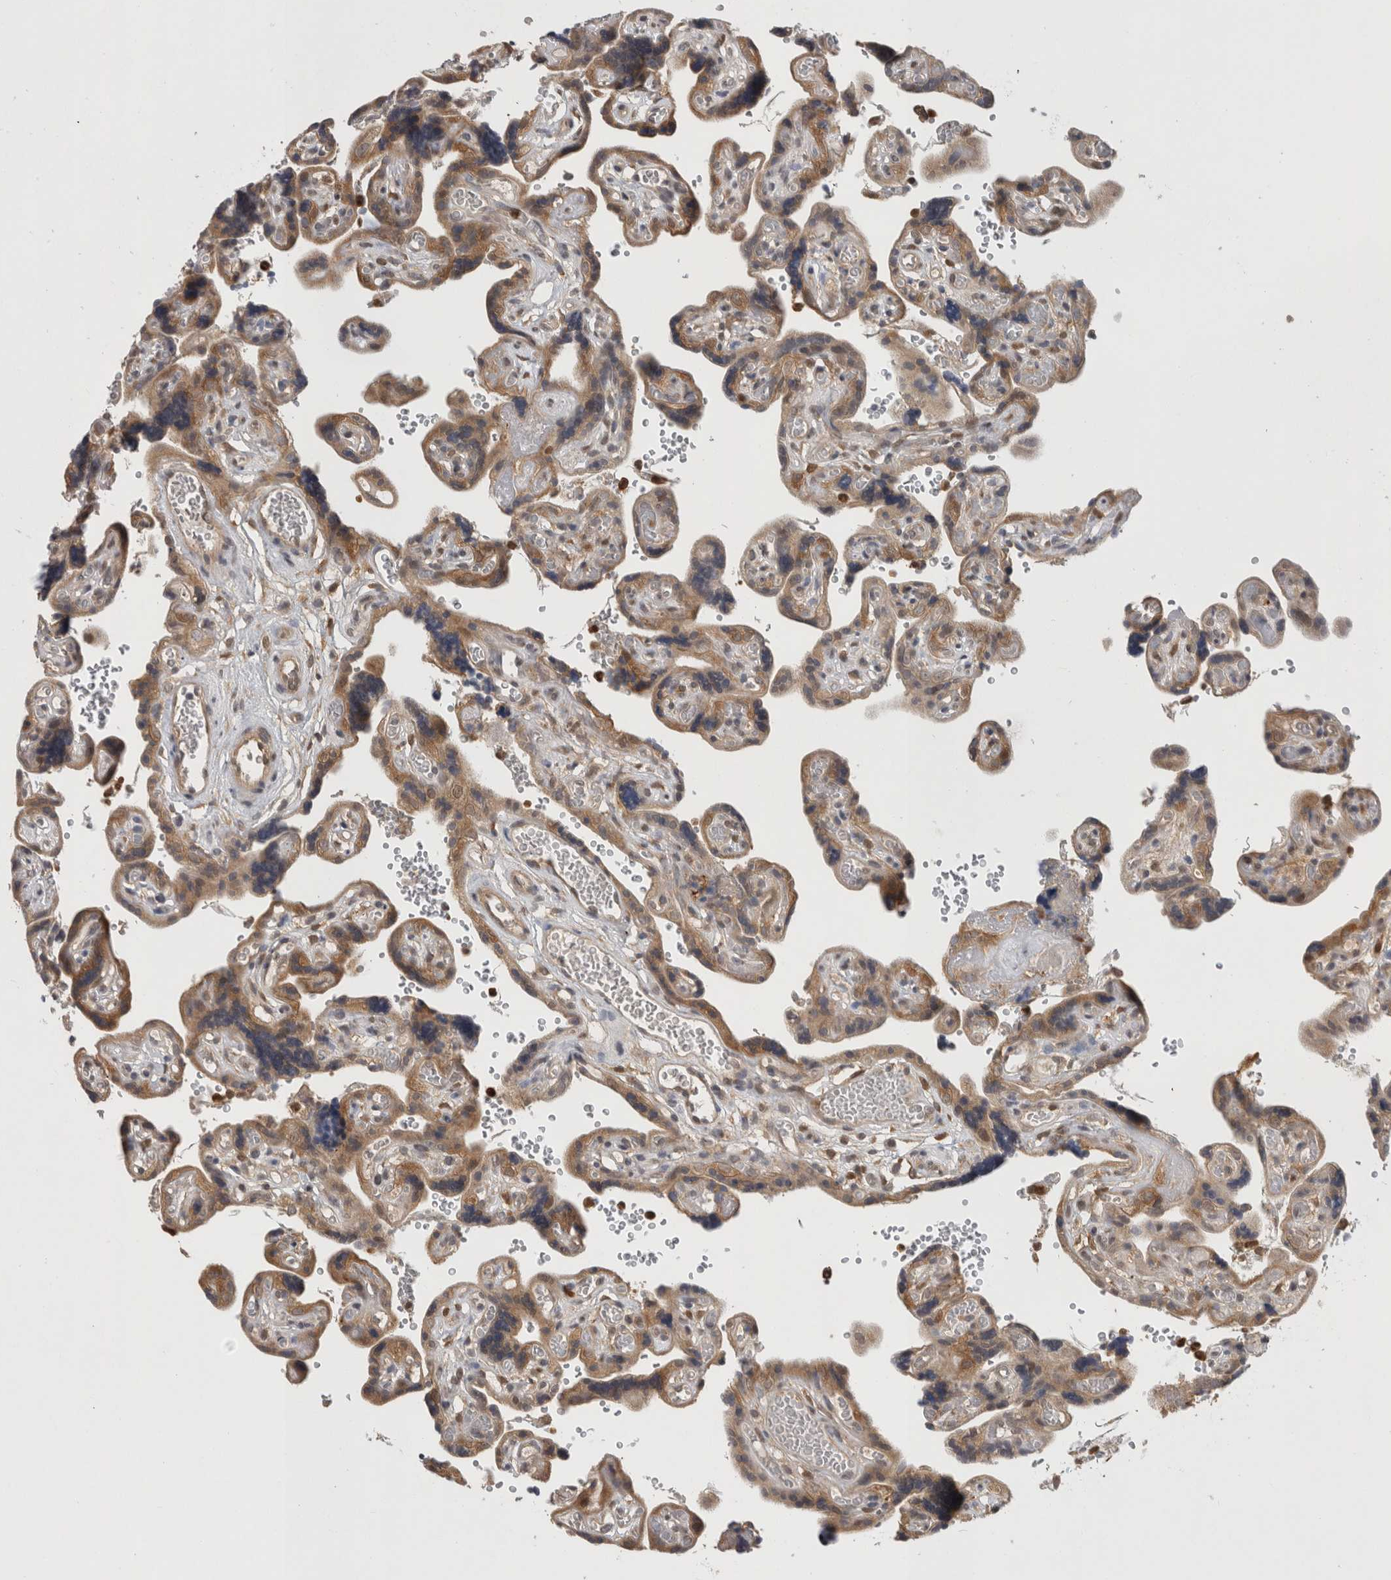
{"staining": {"intensity": "strong", "quantity": ">75%", "location": "cytoplasmic/membranous"}, "tissue": "placenta", "cell_type": "Decidual cells", "image_type": "normal", "snomed": [{"axis": "morphology", "description": "Normal tissue, NOS"}, {"axis": "topography", "description": "Placenta"}], "caption": "An immunohistochemistry image of unremarkable tissue is shown. Protein staining in brown shows strong cytoplasmic/membranous positivity in placenta within decidual cells.", "gene": "ASTN2", "patient": {"sex": "female", "age": 30}}